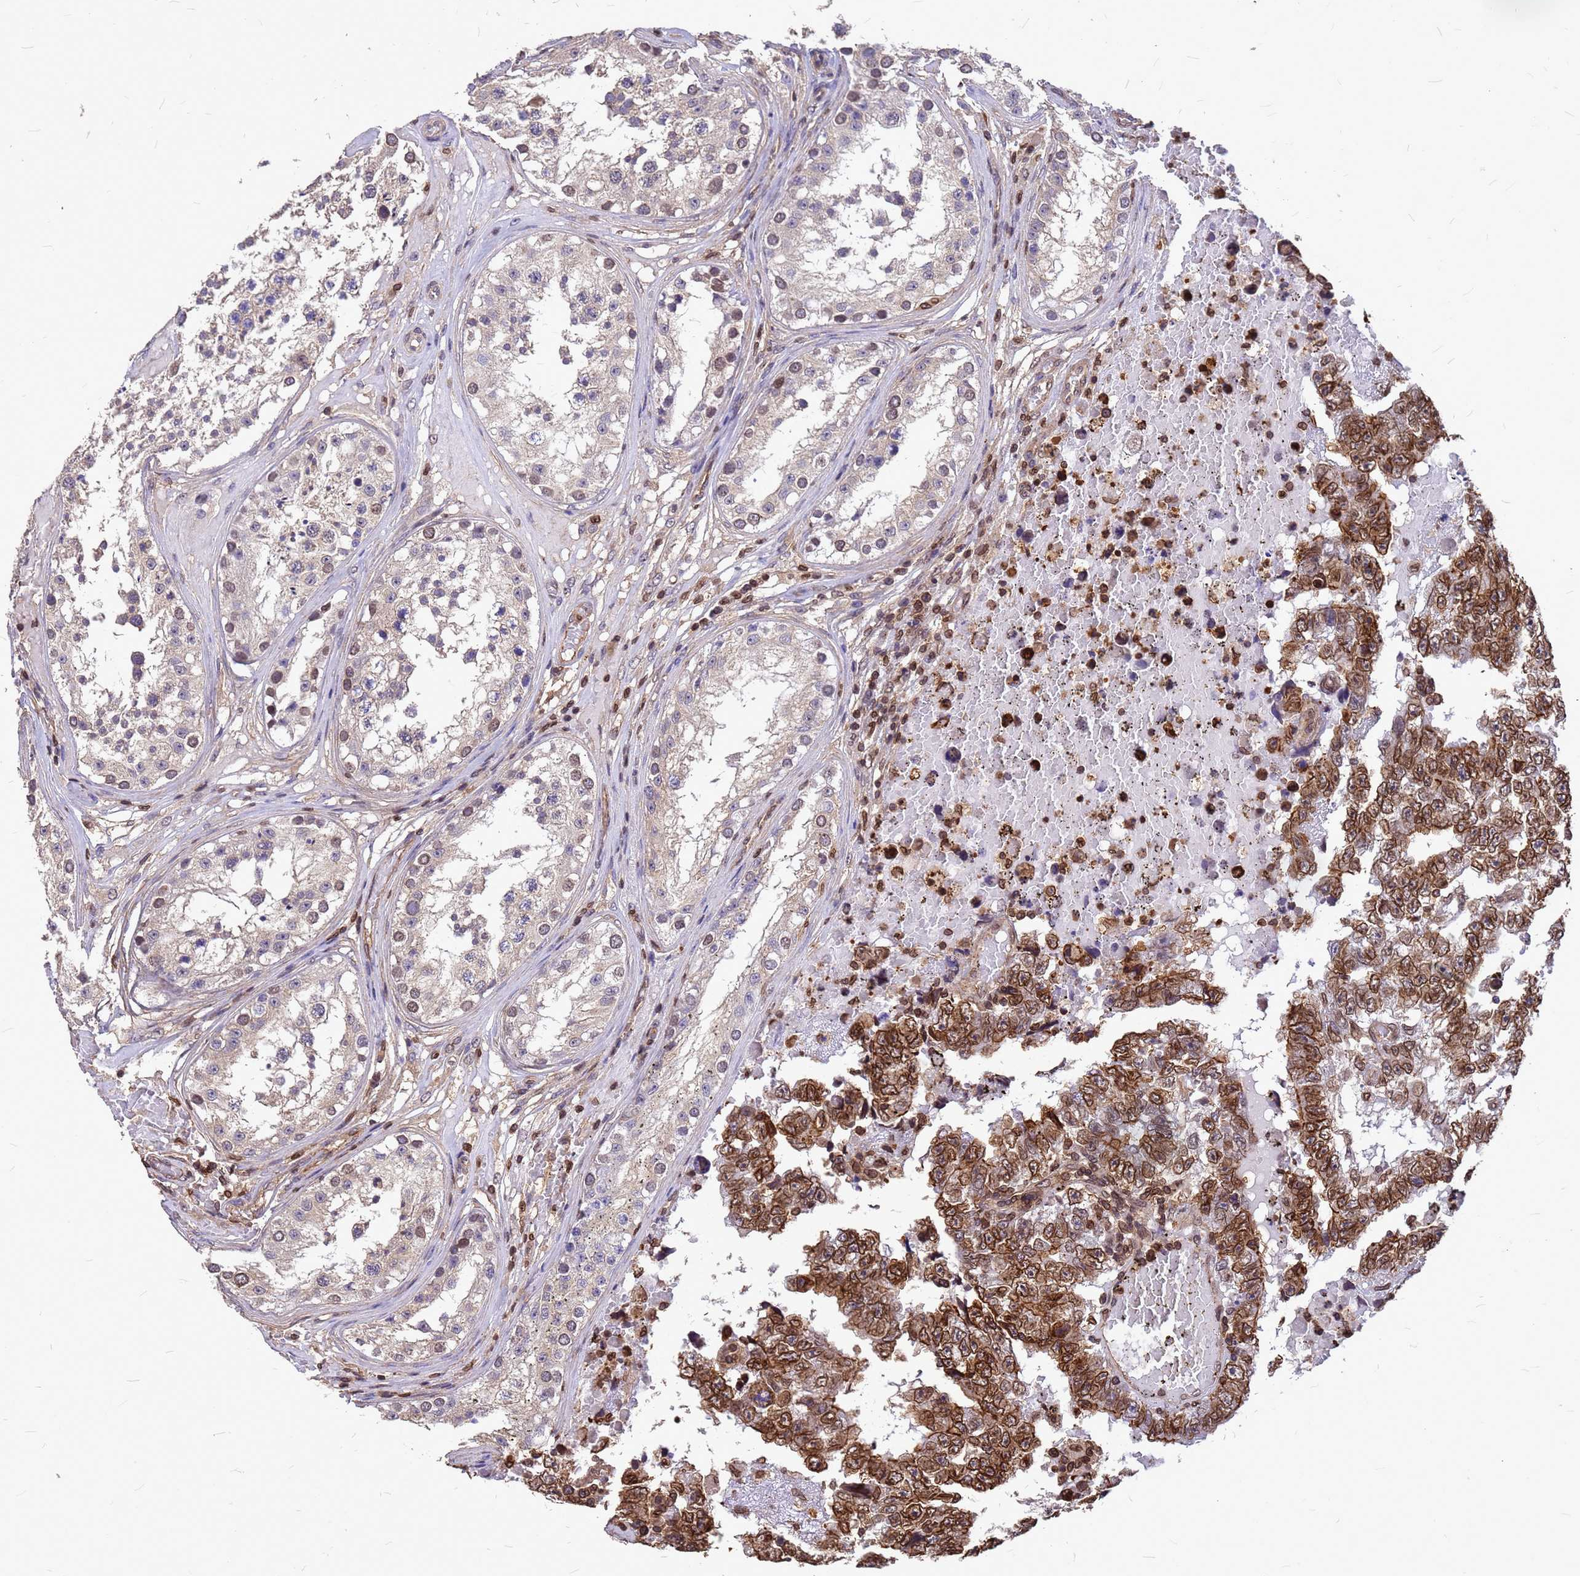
{"staining": {"intensity": "strong", "quantity": ">75%", "location": "cytoplasmic/membranous,nuclear"}, "tissue": "testis cancer", "cell_type": "Tumor cells", "image_type": "cancer", "snomed": [{"axis": "morphology", "description": "Carcinoma, Embryonal, NOS"}, {"axis": "topography", "description": "Testis"}], "caption": "Protein expression by immunohistochemistry demonstrates strong cytoplasmic/membranous and nuclear expression in about >75% of tumor cells in embryonal carcinoma (testis). The staining is performed using DAB brown chromogen to label protein expression. The nuclei are counter-stained blue using hematoxylin.", "gene": "C1orf35", "patient": {"sex": "male", "age": 25}}